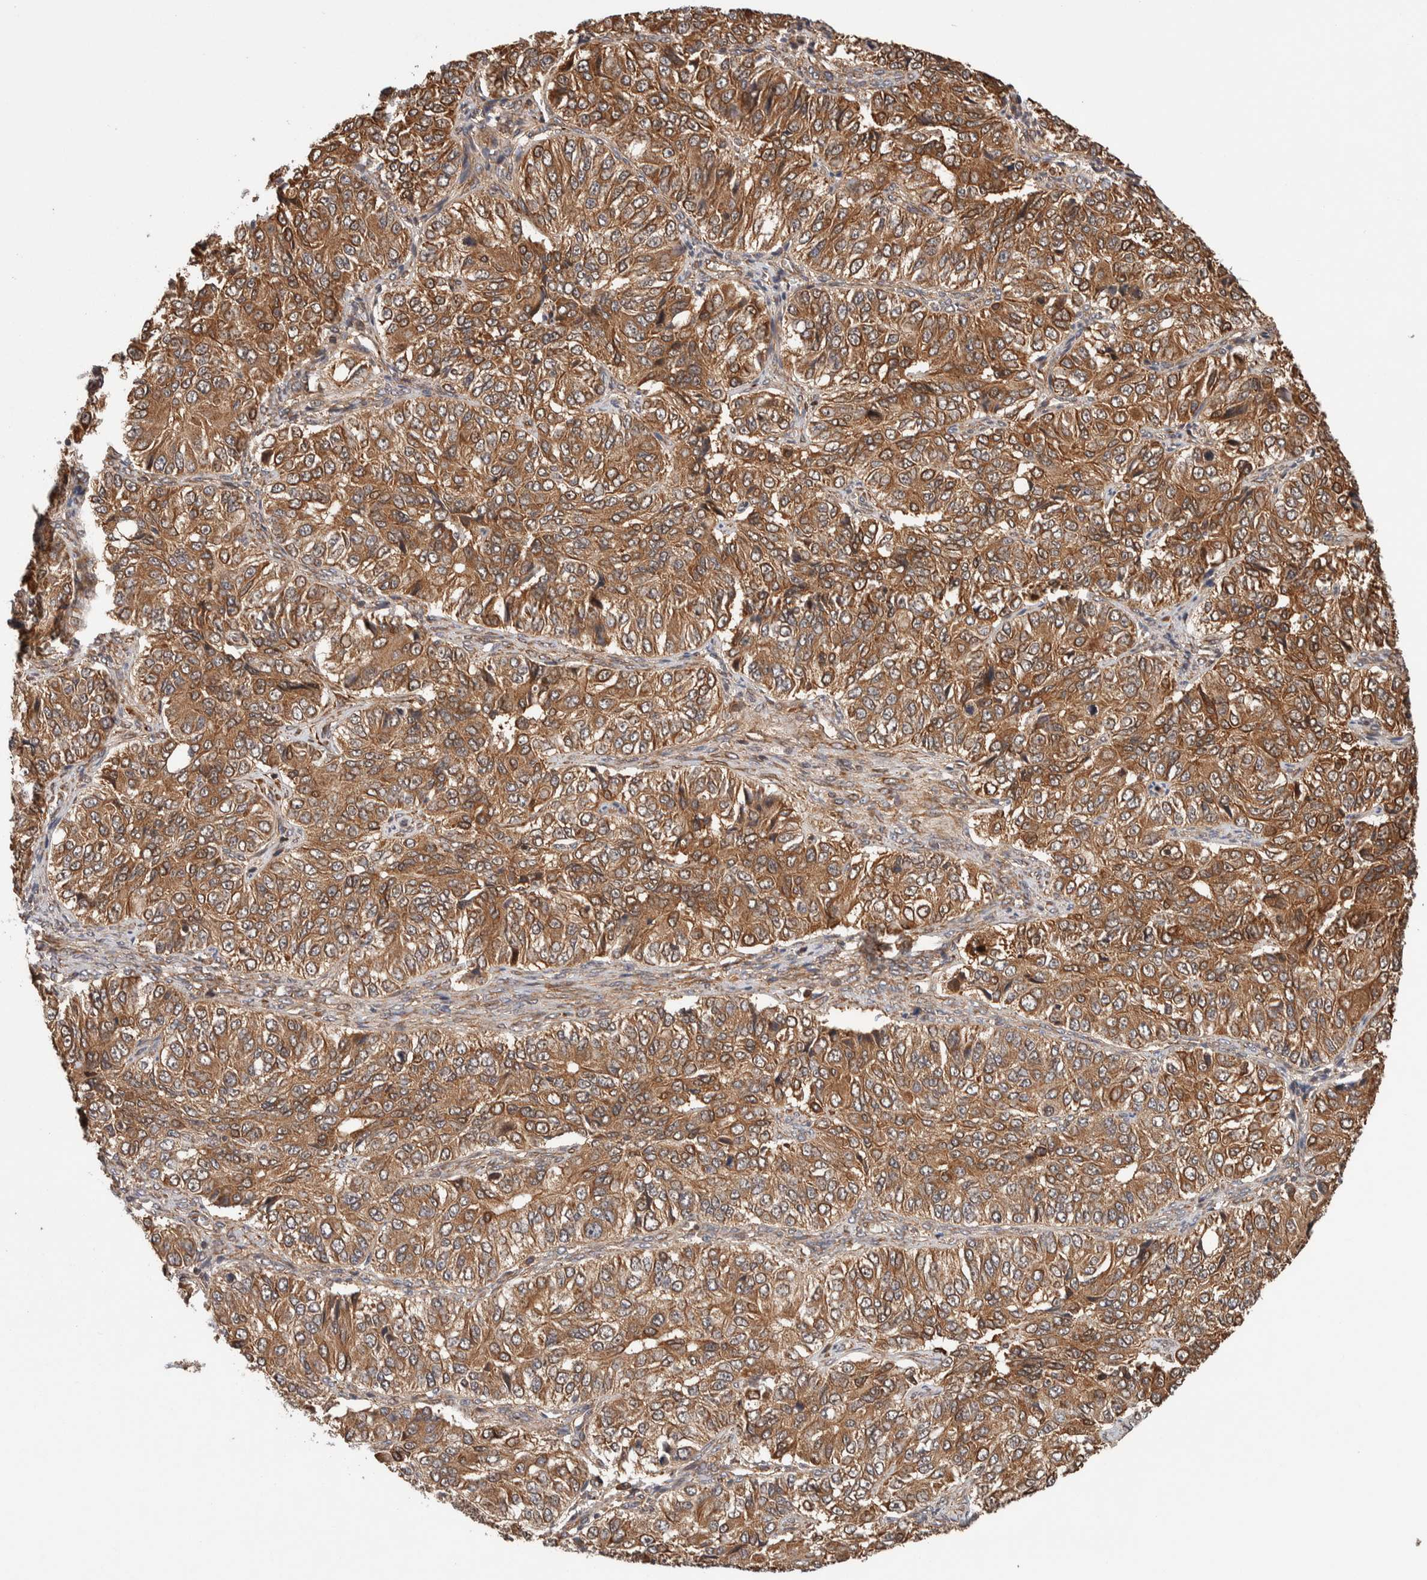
{"staining": {"intensity": "moderate", "quantity": ">75%", "location": "cytoplasmic/membranous"}, "tissue": "ovarian cancer", "cell_type": "Tumor cells", "image_type": "cancer", "snomed": [{"axis": "morphology", "description": "Carcinoma, endometroid"}, {"axis": "topography", "description": "Ovary"}], "caption": "Protein expression analysis of human ovarian endometroid carcinoma reveals moderate cytoplasmic/membranous positivity in approximately >75% of tumor cells.", "gene": "SYNRG", "patient": {"sex": "female", "age": 51}}